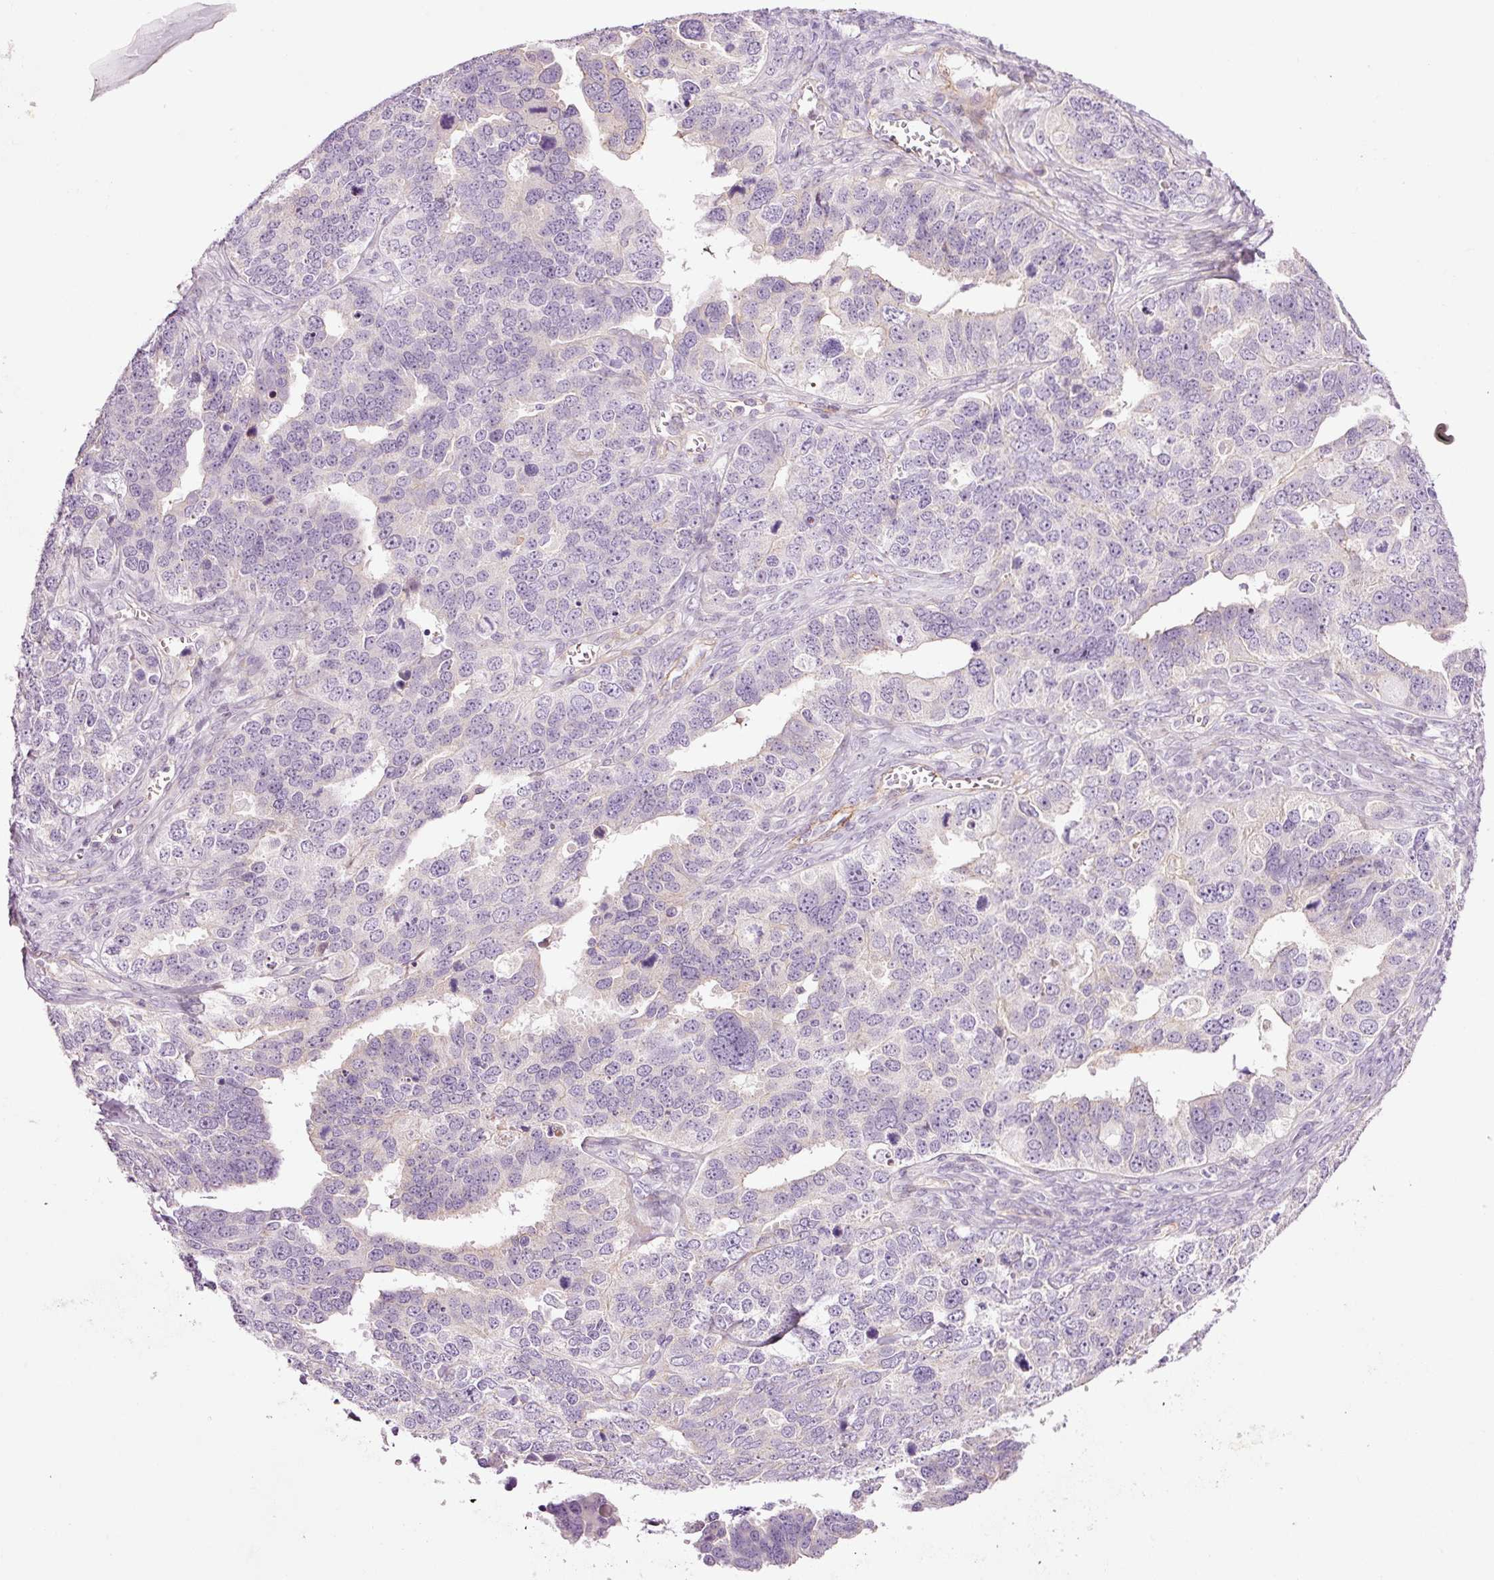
{"staining": {"intensity": "negative", "quantity": "none", "location": "none"}, "tissue": "ovarian cancer", "cell_type": "Tumor cells", "image_type": "cancer", "snomed": [{"axis": "morphology", "description": "Cystadenocarcinoma, serous, NOS"}, {"axis": "topography", "description": "Ovary"}], "caption": "Immunohistochemical staining of human ovarian serous cystadenocarcinoma demonstrates no significant staining in tumor cells.", "gene": "ANKRD20A1", "patient": {"sex": "female", "age": 76}}